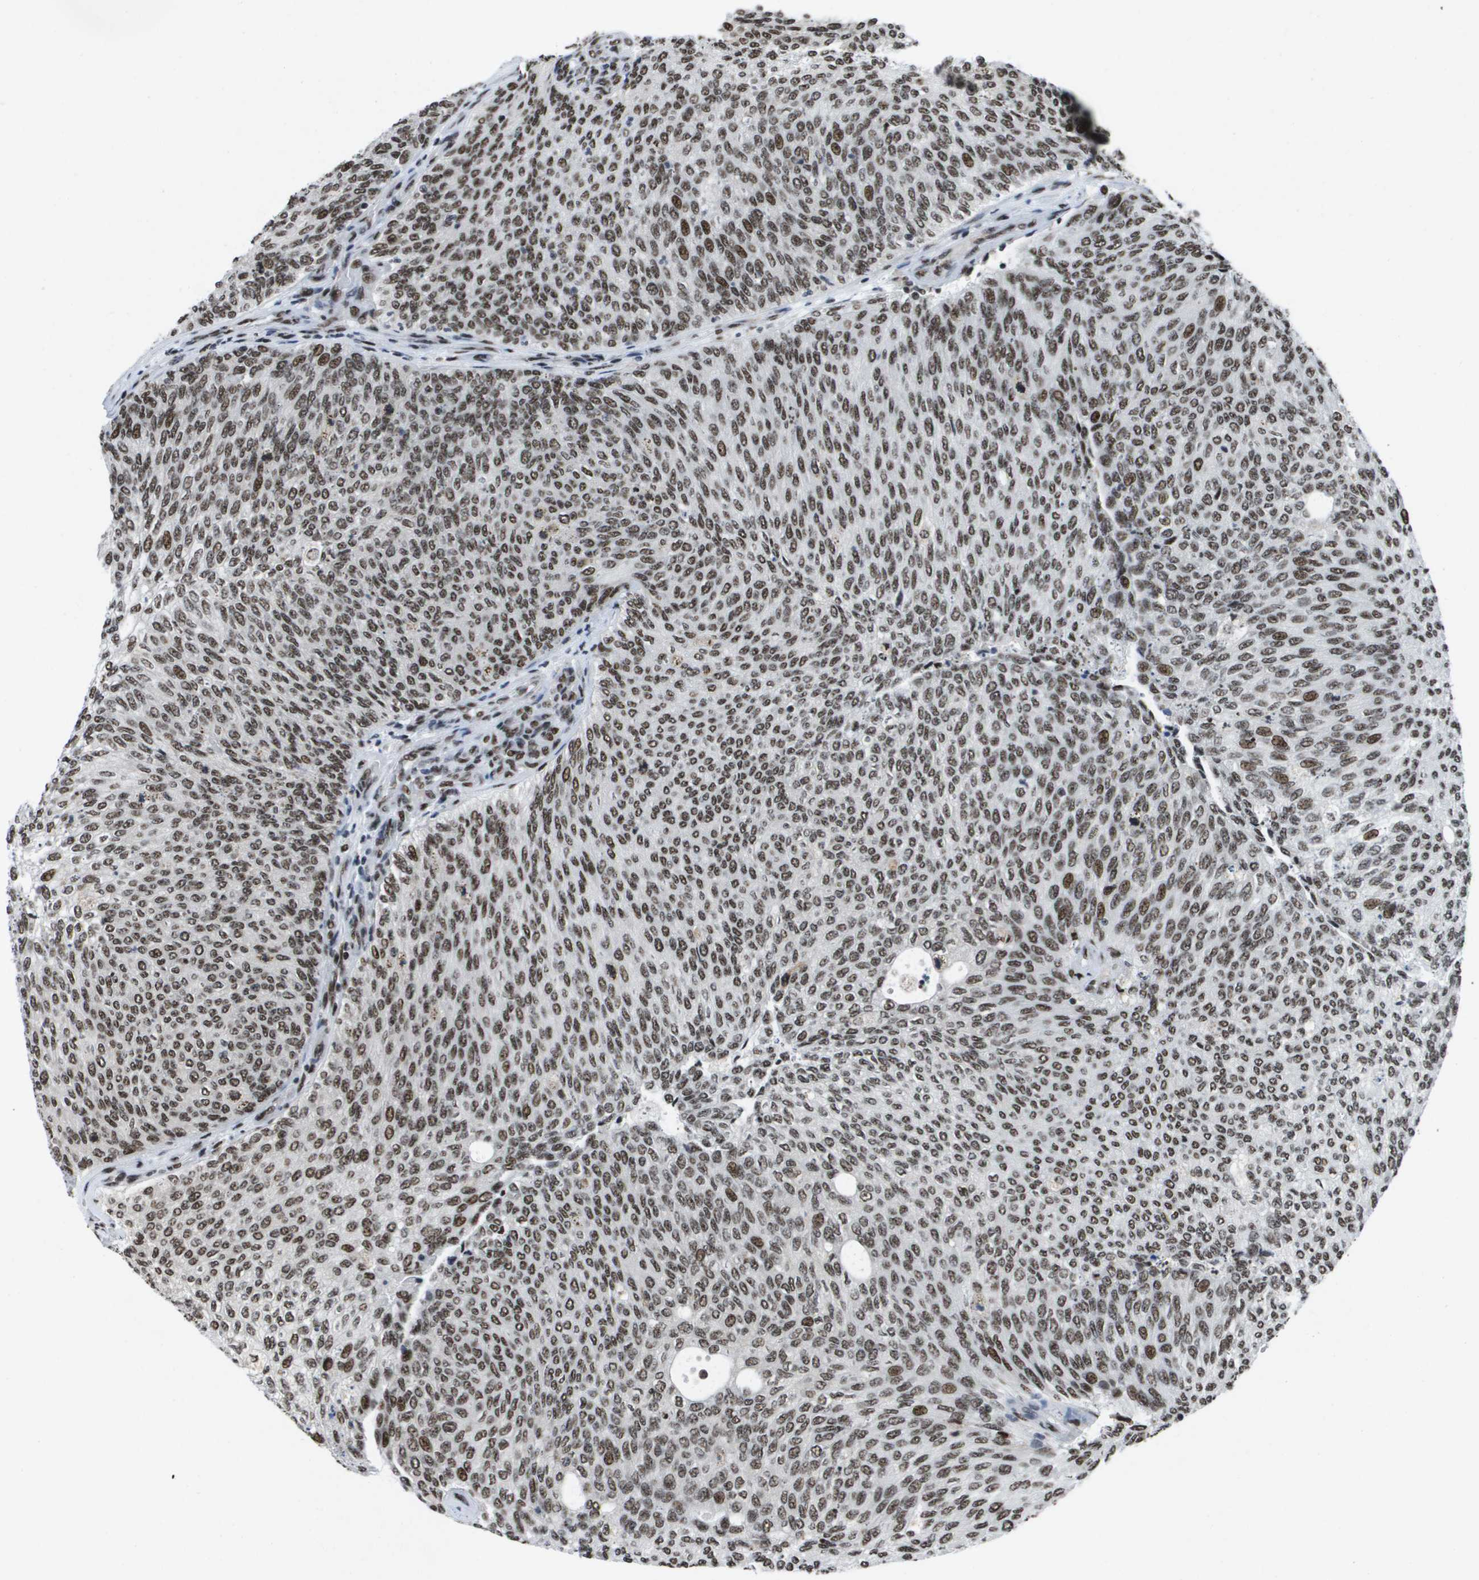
{"staining": {"intensity": "moderate", "quantity": ">75%", "location": "nuclear"}, "tissue": "urothelial cancer", "cell_type": "Tumor cells", "image_type": "cancer", "snomed": [{"axis": "morphology", "description": "Urothelial carcinoma, Low grade"}, {"axis": "topography", "description": "Urinary bladder"}], "caption": "An immunohistochemistry photomicrograph of neoplastic tissue is shown. Protein staining in brown shows moderate nuclear positivity in urothelial cancer within tumor cells.", "gene": "NSRP1", "patient": {"sex": "female", "age": 79}}